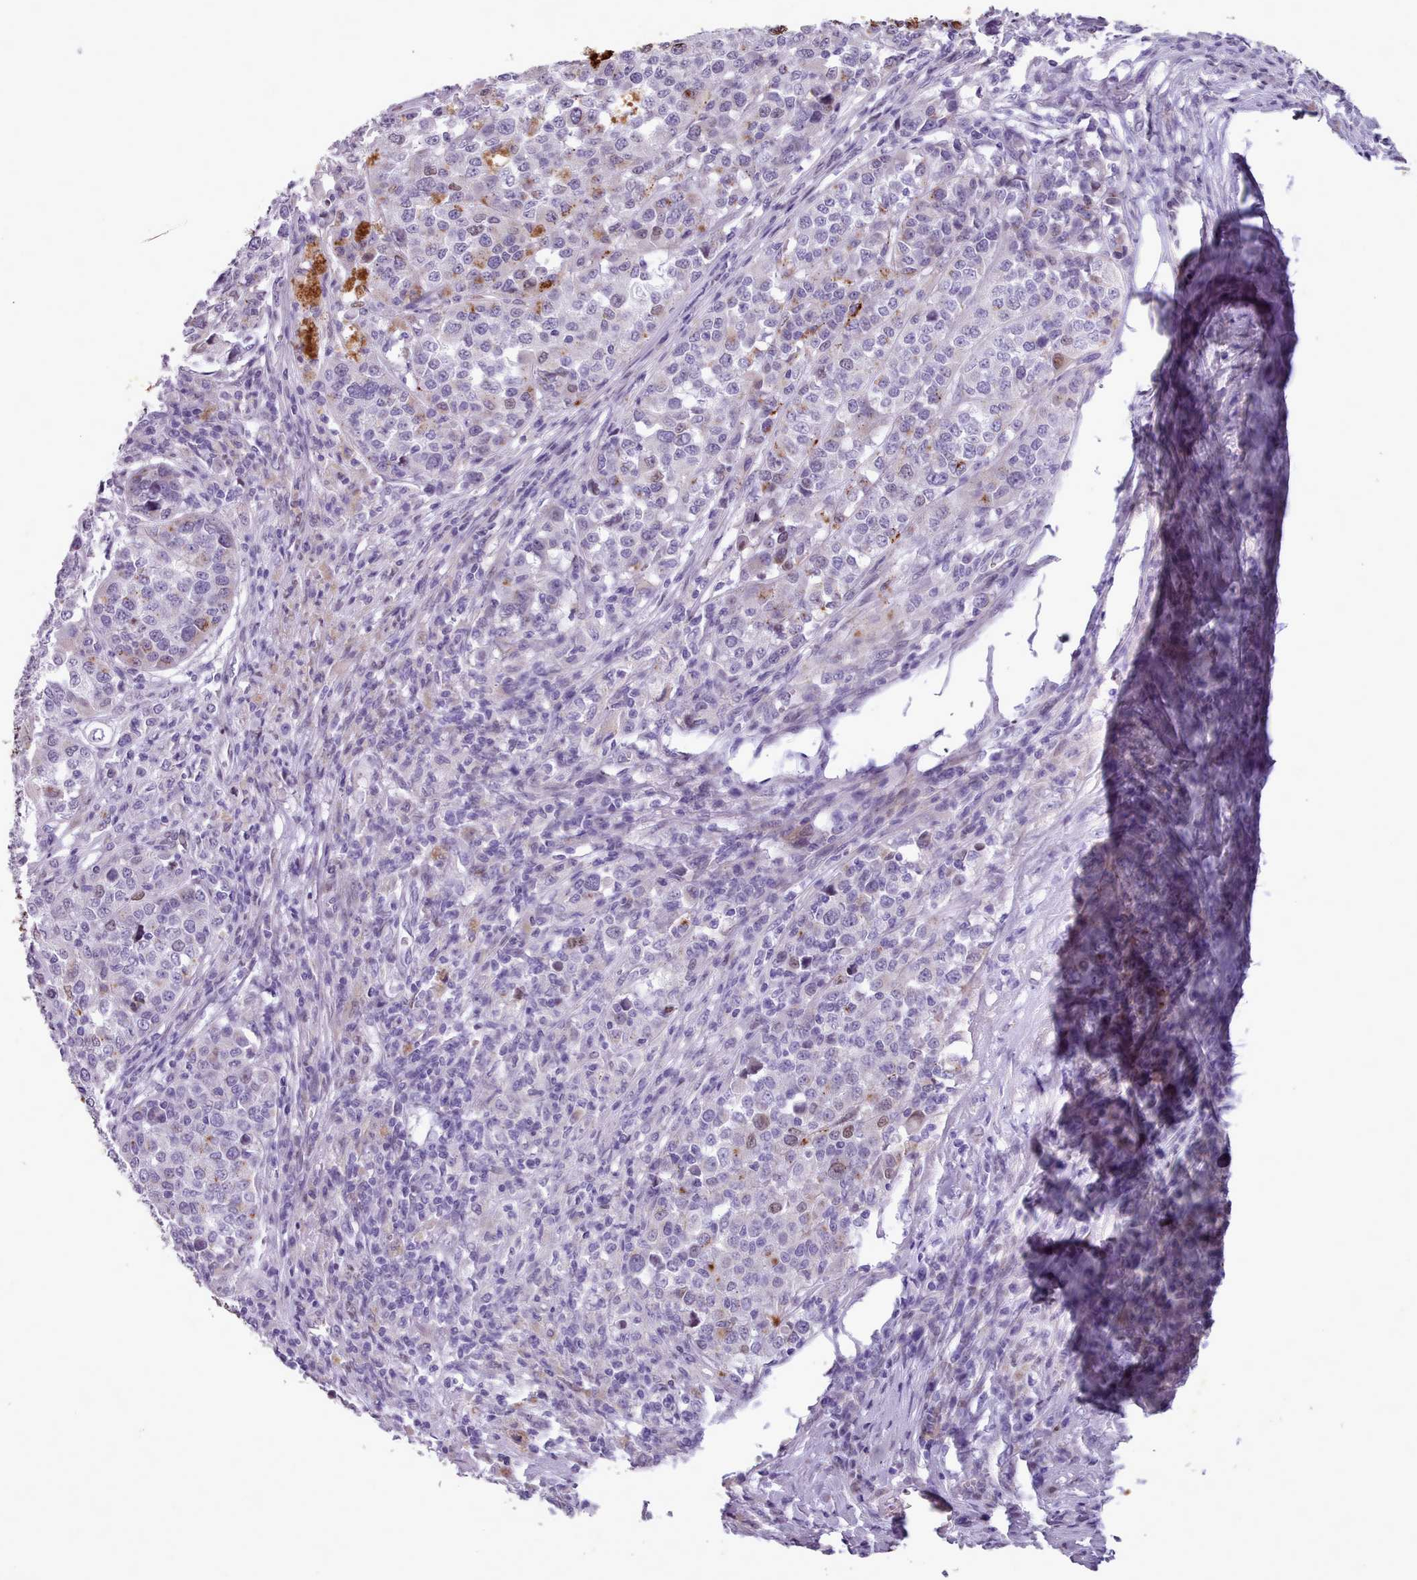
{"staining": {"intensity": "negative", "quantity": "none", "location": "none"}, "tissue": "melanoma", "cell_type": "Tumor cells", "image_type": "cancer", "snomed": [{"axis": "morphology", "description": "Malignant melanoma, Metastatic site"}, {"axis": "topography", "description": "Lymph node"}], "caption": "Immunohistochemistry of human melanoma reveals no expression in tumor cells.", "gene": "KCNT2", "patient": {"sex": "male", "age": 44}}